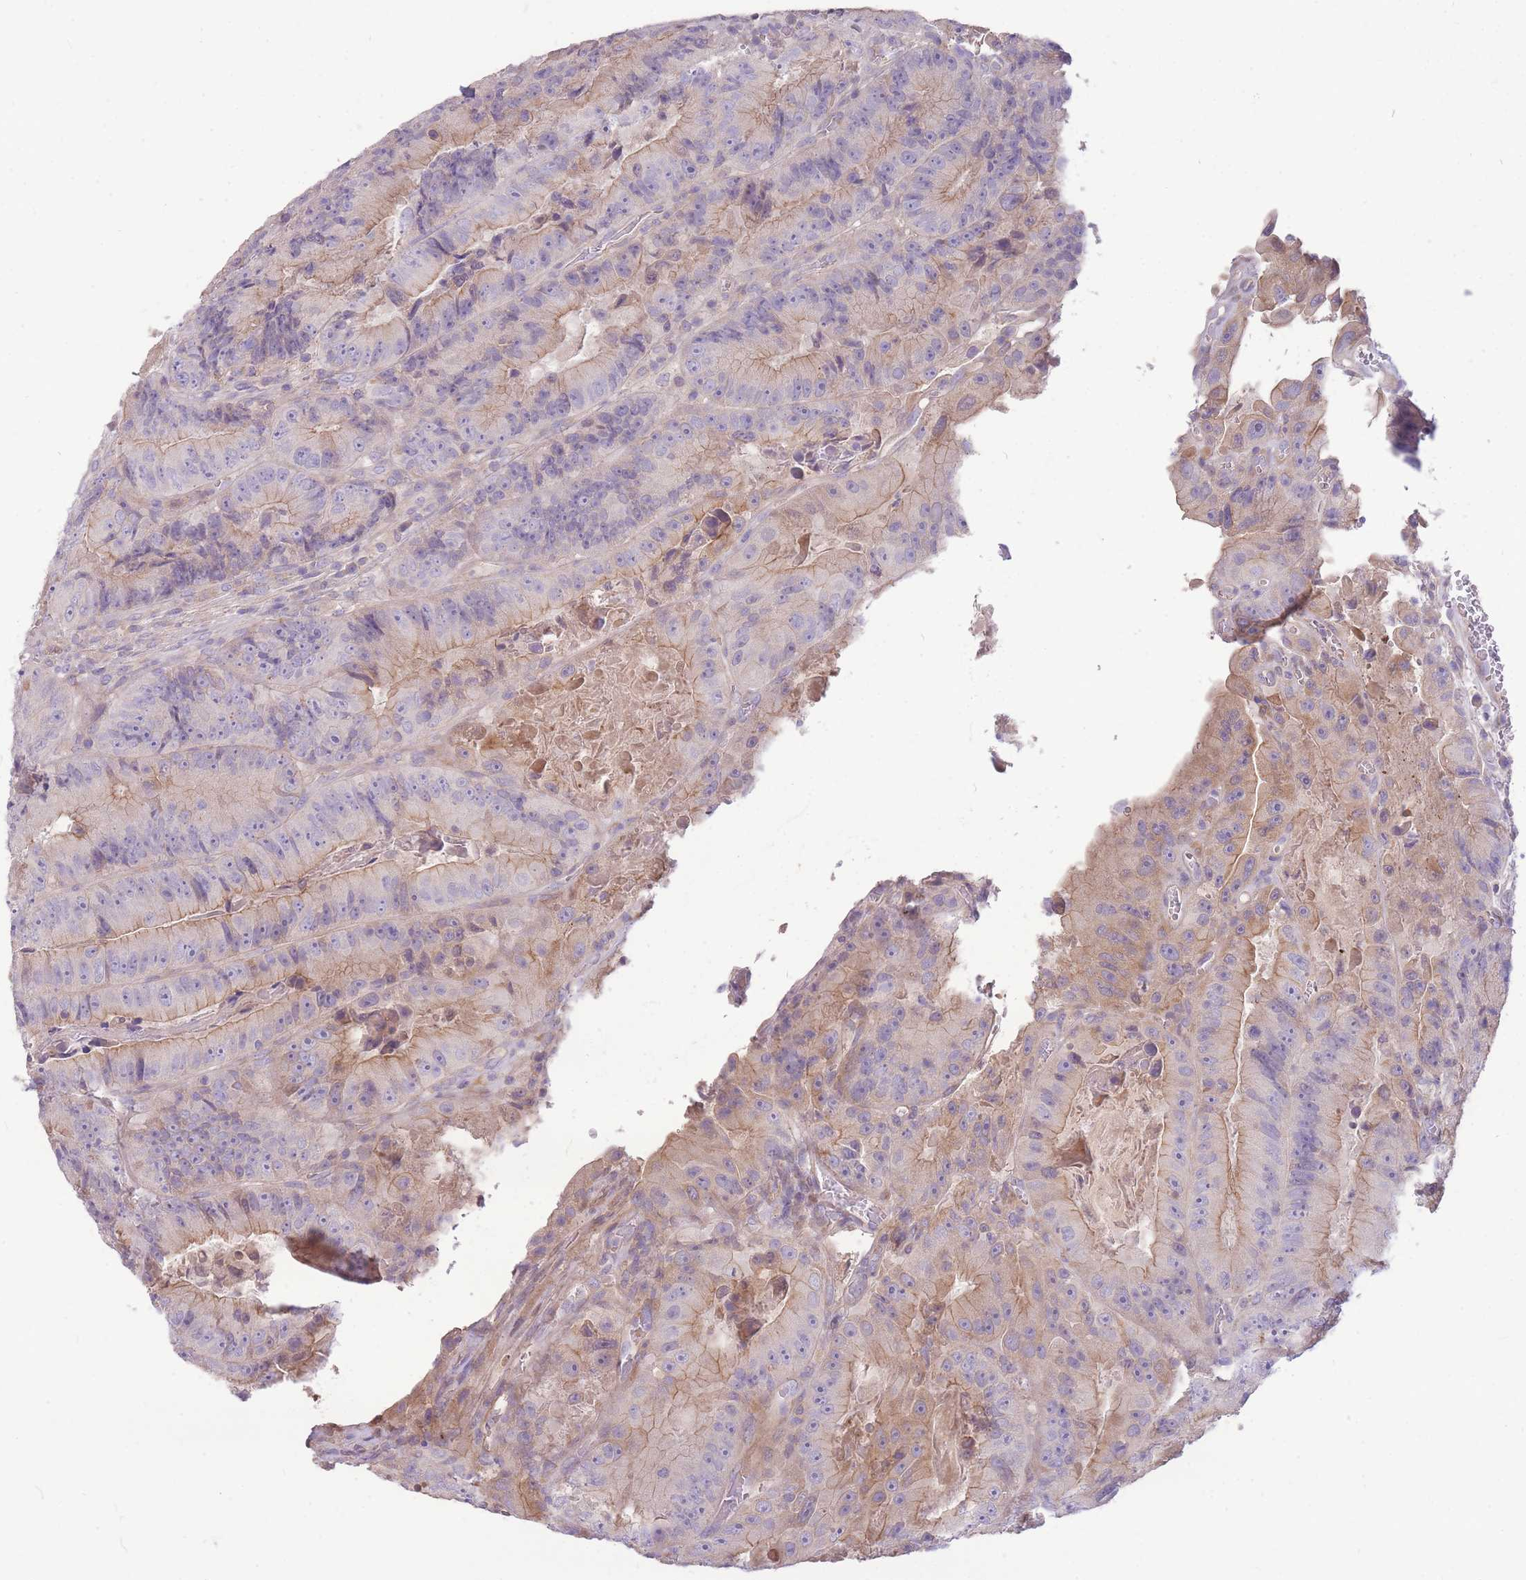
{"staining": {"intensity": "moderate", "quantity": "25%-75%", "location": "cytoplasmic/membranous"}, "tissue": "colorectal cancer", "cell_type": "Tumor cells", "image_type": "cancer", "snomed": [{"axis": "morphology", "description": "Adenocarcinoma, NOS"}, {"axis": "topography", "description": "Colon"}], "caption": "Immunohistochemistry (DAB) staining of colorectal cancer displays moderate cytoplasmic/membranous protein expression in about 25%-75% of tumor cells. Using DAB (brown) and hematoxylin (blue) stains, captured at high magnification using brightfield microscopy.", "gene": "OR5T1", "patient": {"sex": "female", "age": 86}}